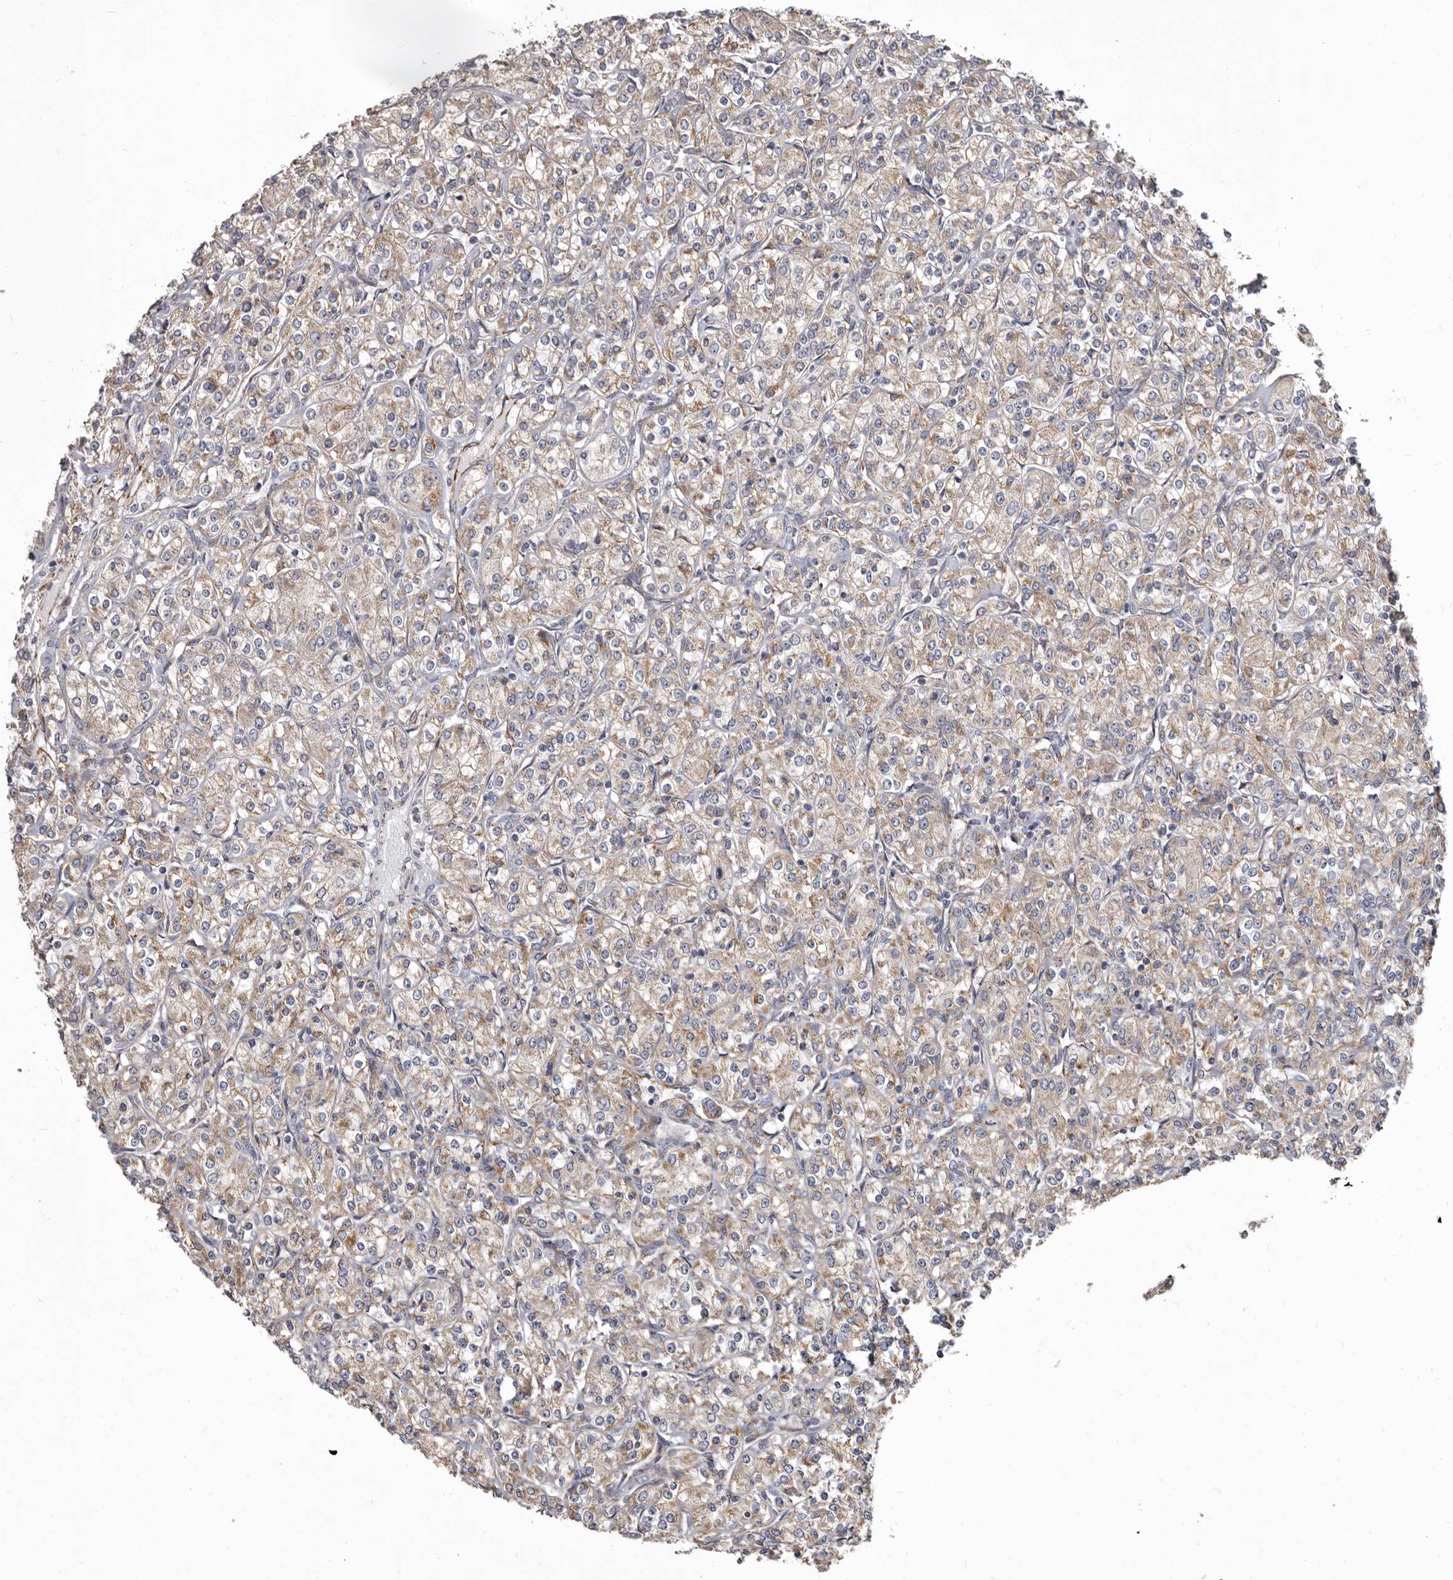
{"staining": {"intensity": "weak", "quantity": ">75%", "location": "cytoplasmic/membranous"}, "tissue": "renal cancer", "cell_type": "Tumor cells", "image_type": "cancer", "snomed": [{"axis": "morphology", "description": "Adenocarcinoma, NOS"}, {"axis": "topography", "description": "Kidney"}], "caption": "This is an image of immunohistochemistry (IHC) staining of renal adenocarcinoma, which shows weak staining in the cytoplasmic/membranous of tumor cells.", "gene": "FMO2", "patient": {"sex": "male", "age": 77}}